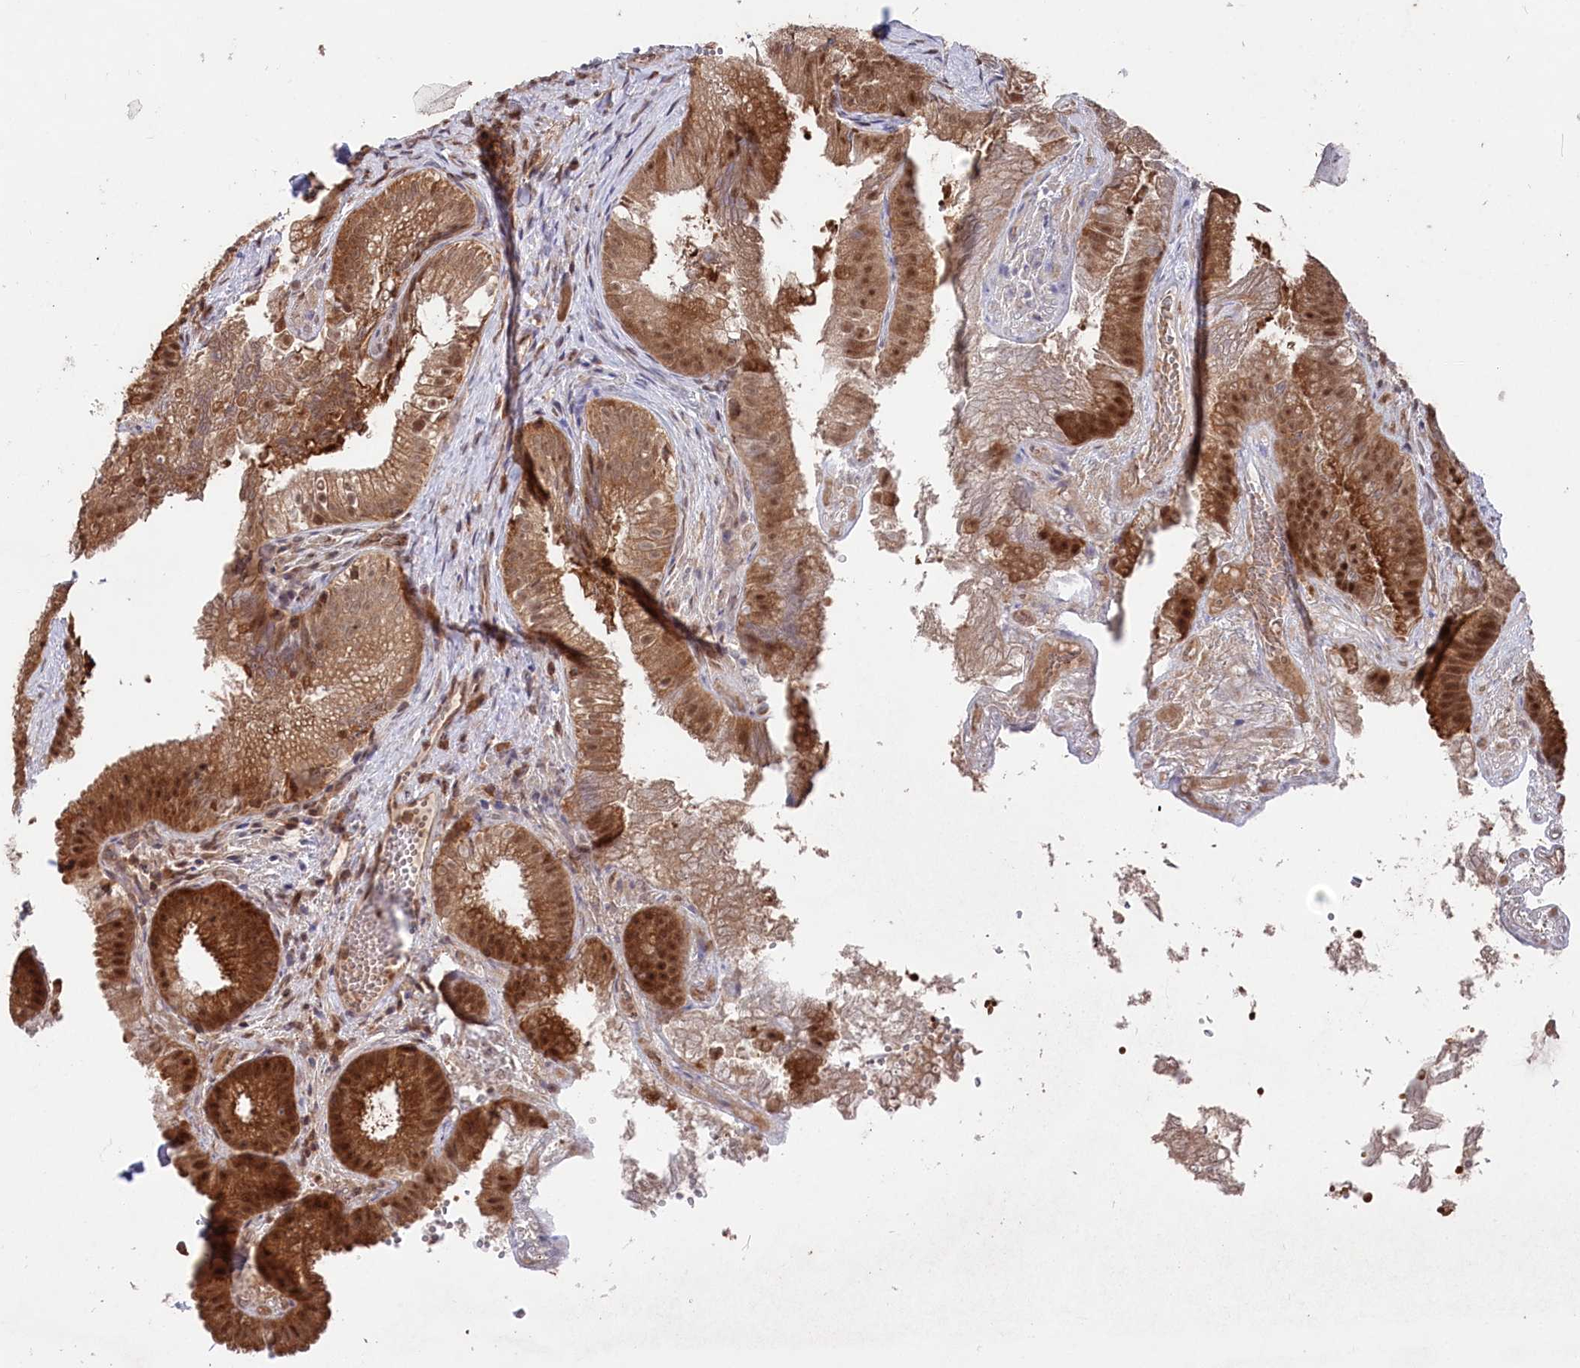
{"staining": {"intensity": "moderate", "quantity": ">75%", "location": "cytoplasmic/membranous,nuclear"}, "tissue": "gallbladder", "cell_type": "Glandular cells", "image_type": "normal", "snomed": [{"axis": "morphology", "description": "Normal tissue, NOS"}, {"axis": "topography", "description": "Gallbladder"}], "caption": "Protein staining of unremarkable gallbladder shows moderate cytoplasmic/membranous,nuclear positivity in about >75% of glandular cells. The protein of interest is stained brown, and the nuclei are stained in blue (DAB (3,3'-diaminobenzidine) IHC with brightfield microscopy, high magnification).", "gene": "PSMA1", "patient": {"sex": "female", "age": 30}}